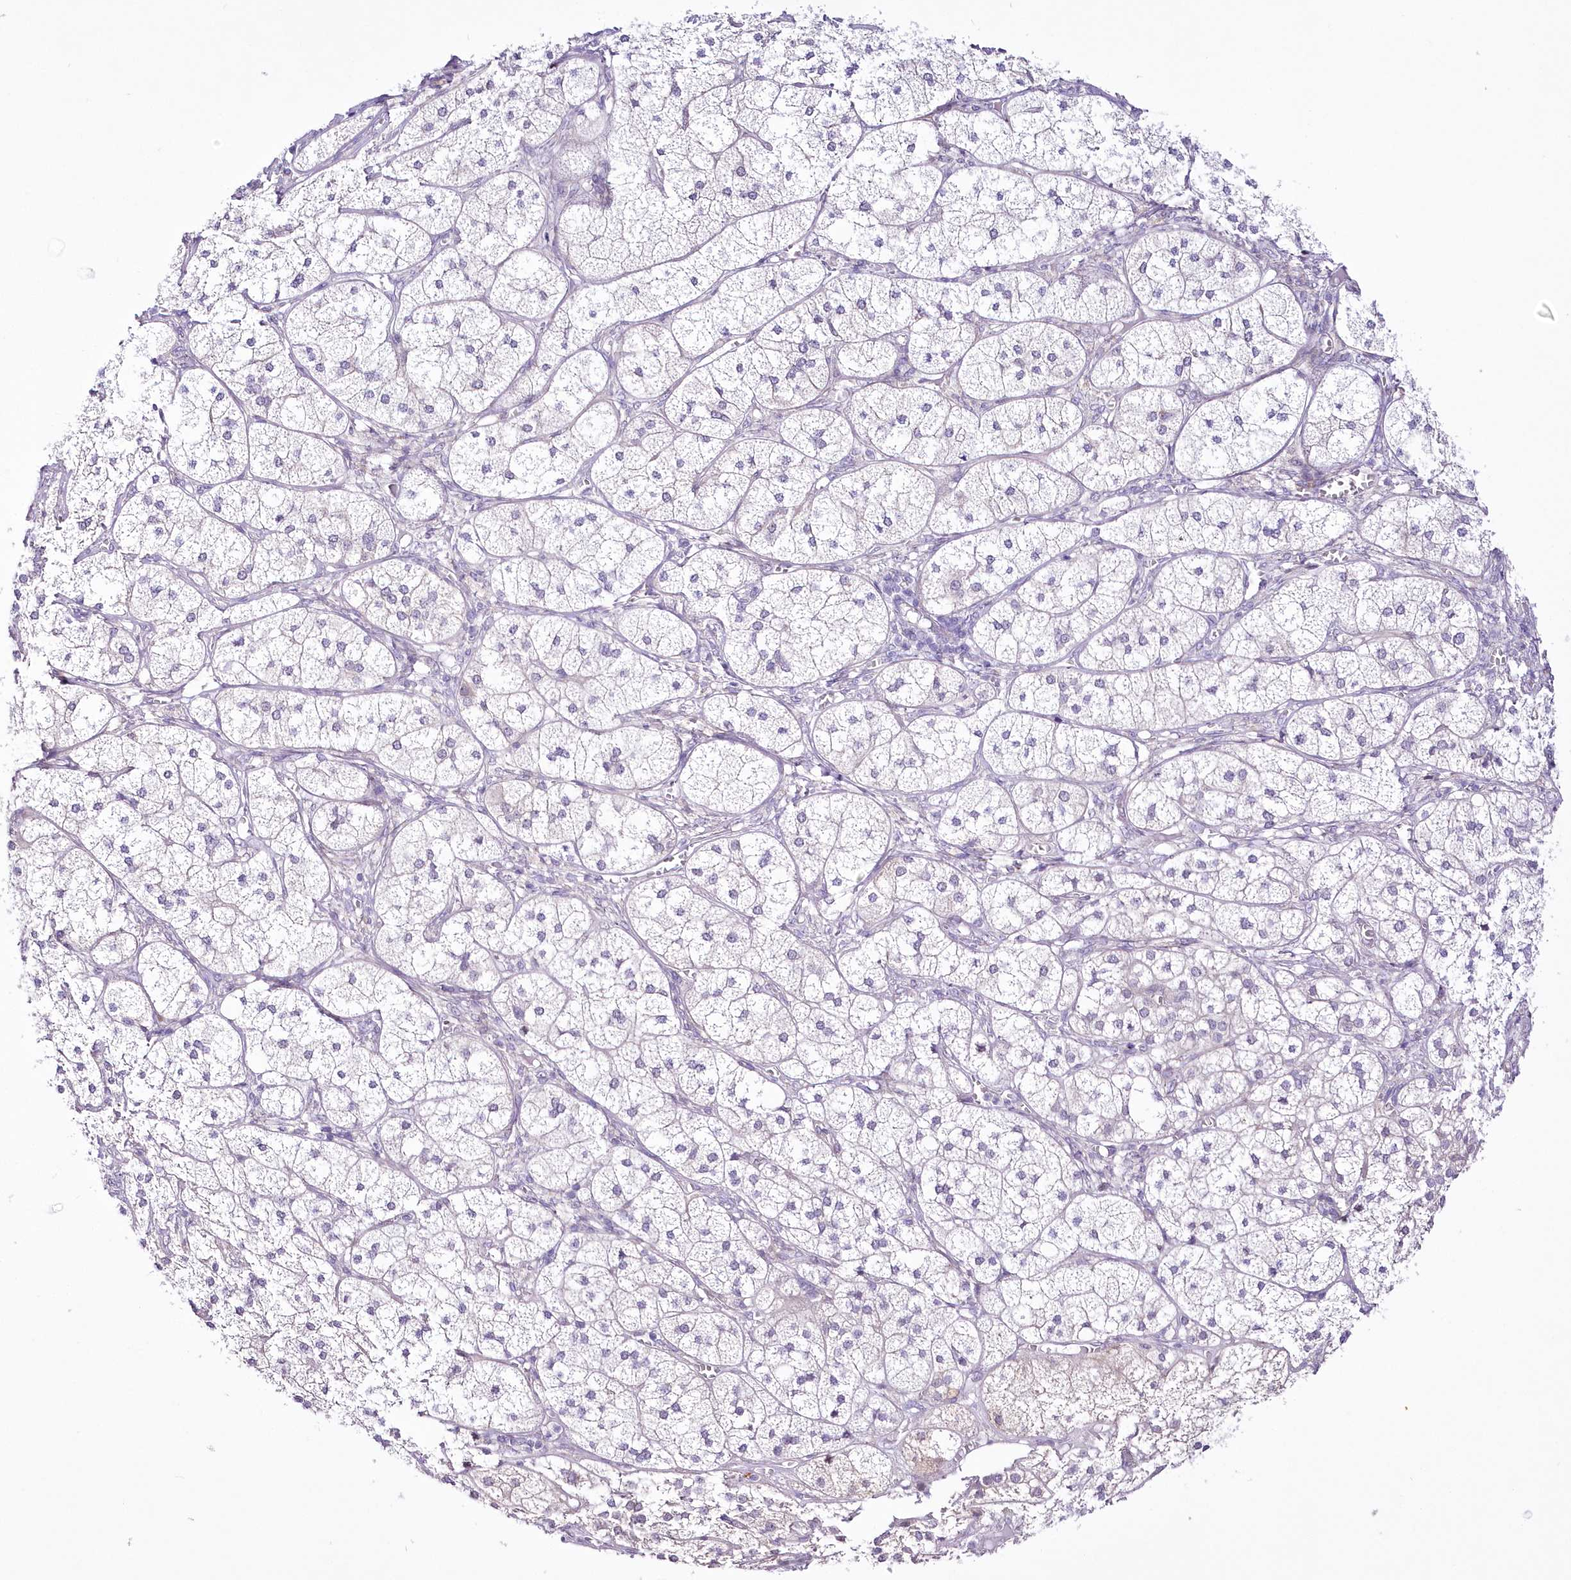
{"staining": {"intensity": "weak", "quantity": "25%-75%", "location": "cytoplasmic/membranous"}, "tissue": "adrenal gland", "cell_type": "Glandular cells", "image_type": "normal", "snomed": [{"axis": "morphology", "description": "Normal tissue, NOS"}, {"axis": "topography", "description": "Adrenal gland"}], "caption": "Protein expression analysis of unremarkable adrenal gland reveals weak cytoplasmic/membranous staining in about 25%-75% of glandular cells.", "gene": "FAM241B", "patient": {"sex": "female", "age": 61}}